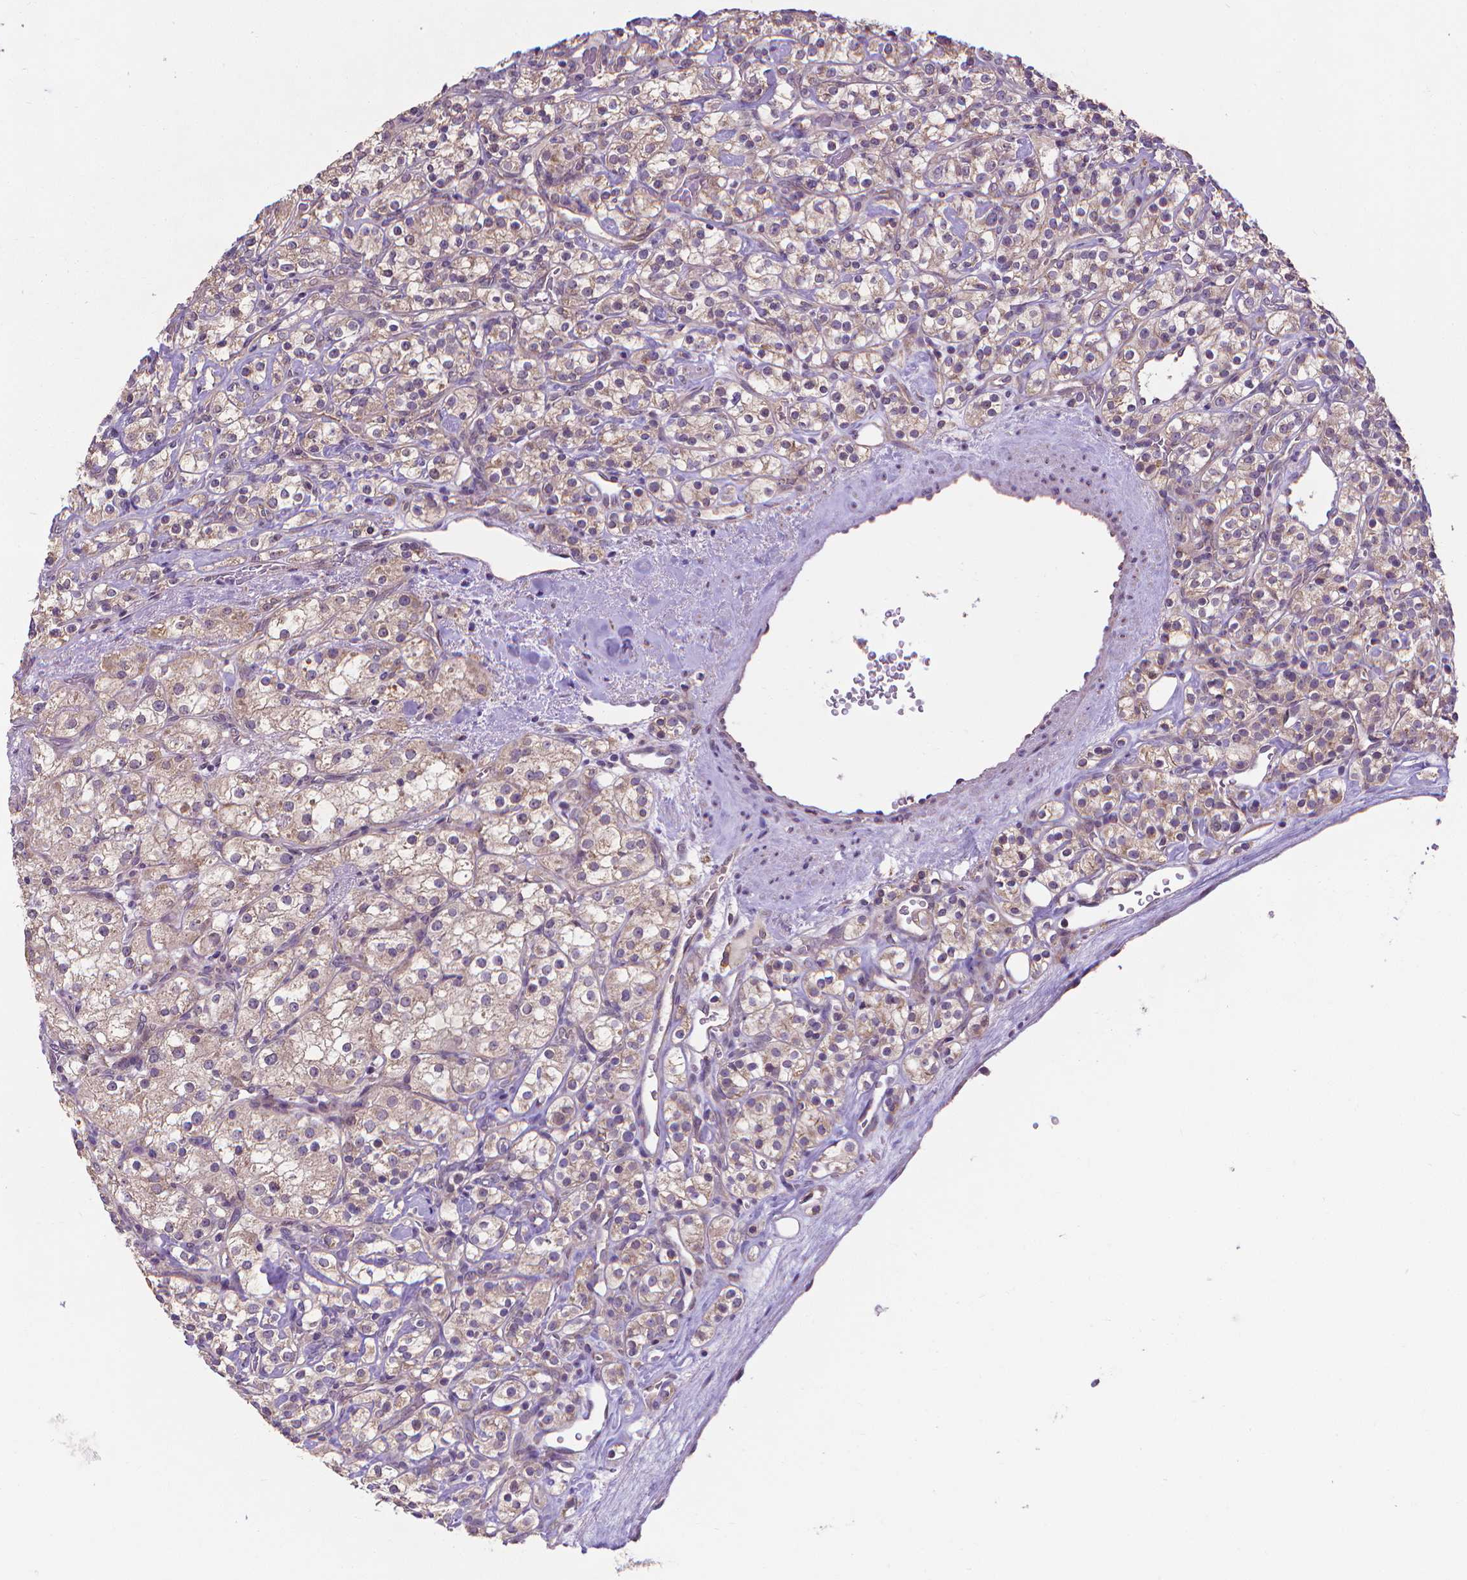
{"staining": {"intensity": "weak", "quantity": "<25%", "location": "cytoplasmic/membranous"}, "tissue": "renal cancer", "cell_type": "Tumor cells", "image_type": "cancer", "snomed": [{"axis": "morphology", "description": "Adenocarcinoma, NOS"}, {"axis": "topography", "description": "Kidney"}], "caption": "This is an immunohistochemistry image of renal adenocarcinoma. There is no positivity in tumor cells.", "gene": "GPR63", "patient": {"sex": "male", "age": 77}}